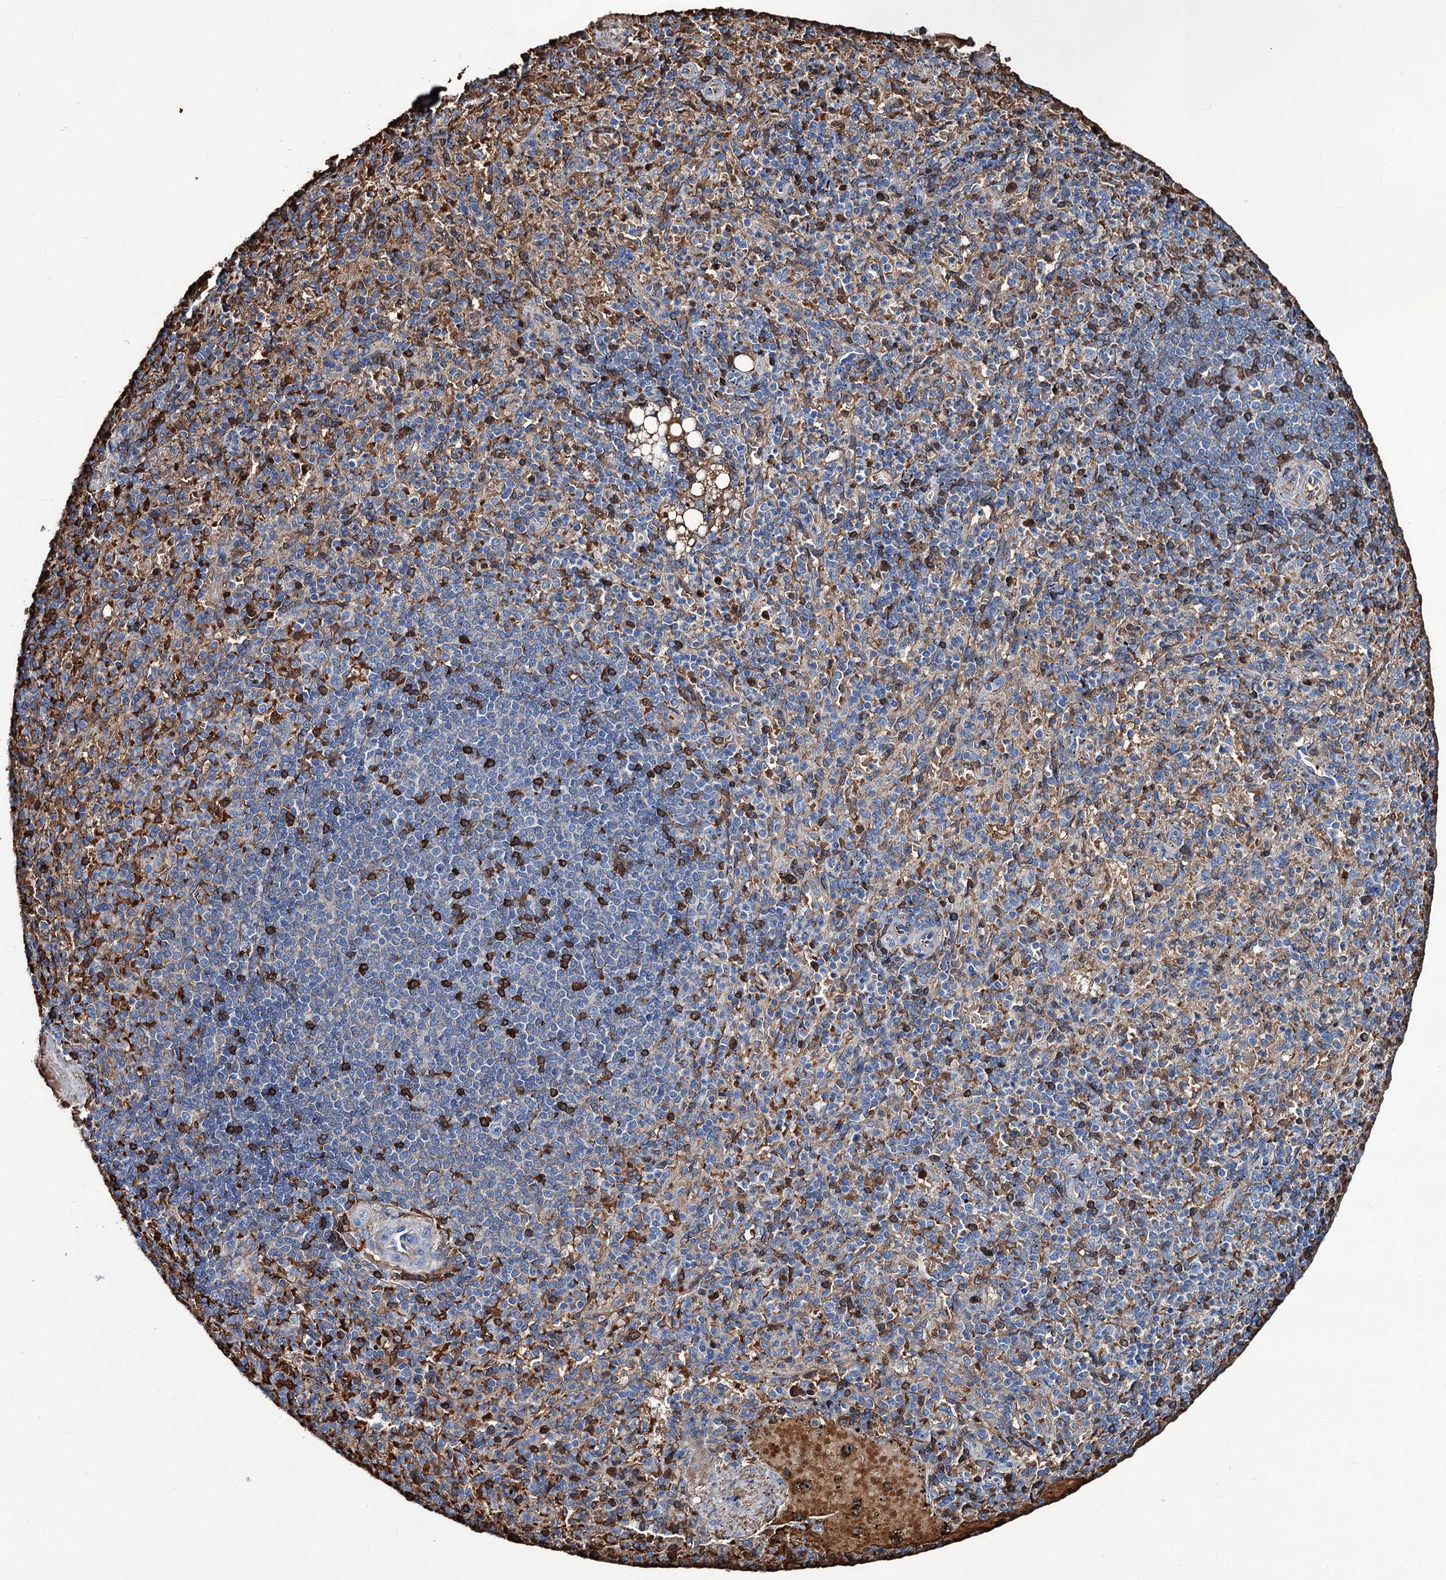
{"staining": {"intensity": "weak", "quantity": "<25%", "location": "cytoplasmic/membranous"}, "tissue": "spleen", "cell_type": "Cells in red pulp", "image_type": "normal", "snomed": [{"axis": "morphology", "description": "Normal tissue, NOS"}, {"axis": "topography", "description": "Spleen"}], "caption": "Spleen stained for a protein using immunohistochemistry demonstrates no staining cells in red pulp.", "gene": "RPUSD3", "patient": {"sex": "female", "age": 74}}